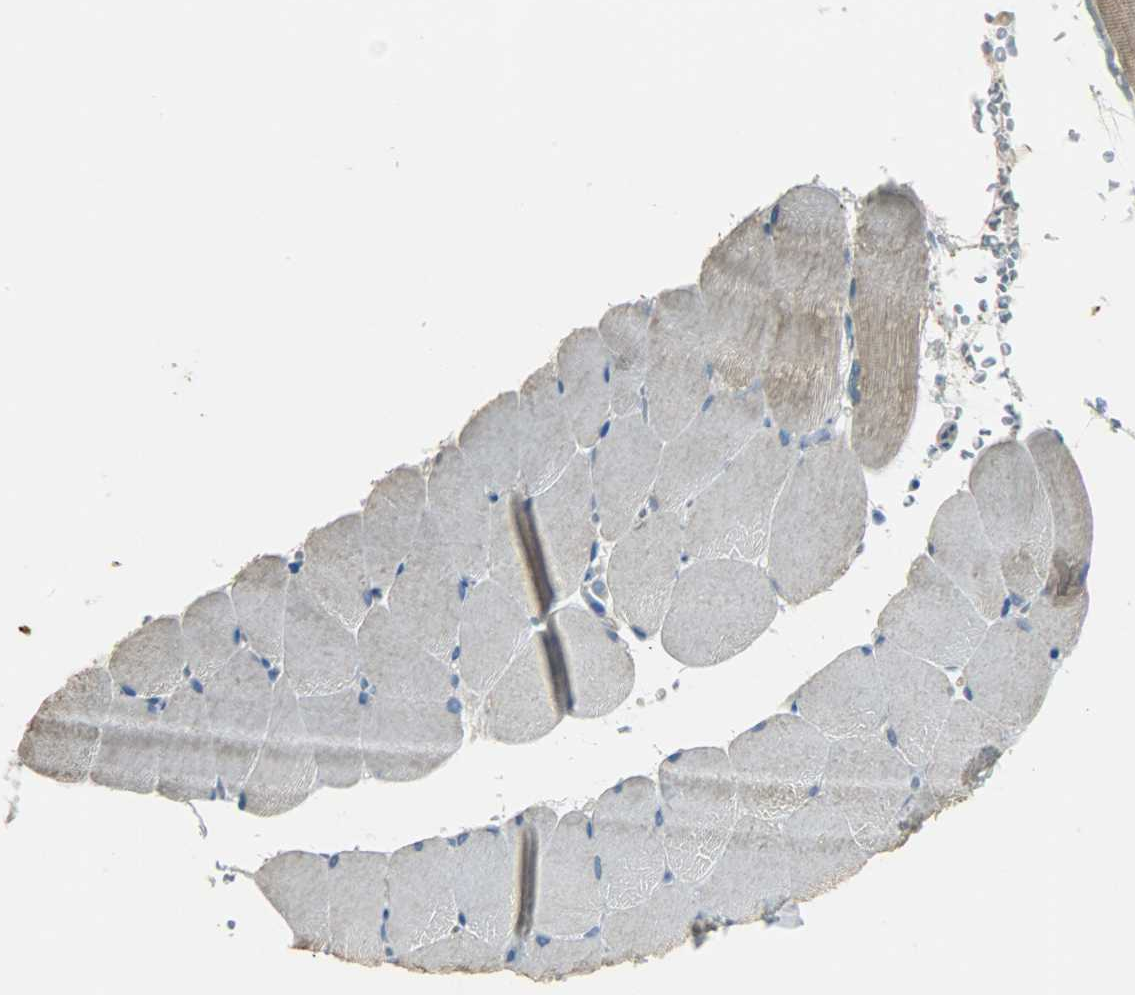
{"staining": {"intensity": "moderate", "quantity": "<25%", "location": "cytoplasmic/membranous"}, "tissue": "skeletal muscle", "cell_type": "Myocytes", "image_type": "normal", "snomed": [{"axis": "morphology", "description": "Normal tissue, NOS"}, {"axis": "topography", "description": "Skeletal muscle"}], "caption": "A low amount of moderate cytoplasmic/membranous staining is present in about <25% of myocytes in unremarkable skeletal muscle. (DAB IHC, brown staining for protein, blue staining for nuclei).", "gene": "TPX2", "patient": {"sex": "female", "age": 37}}